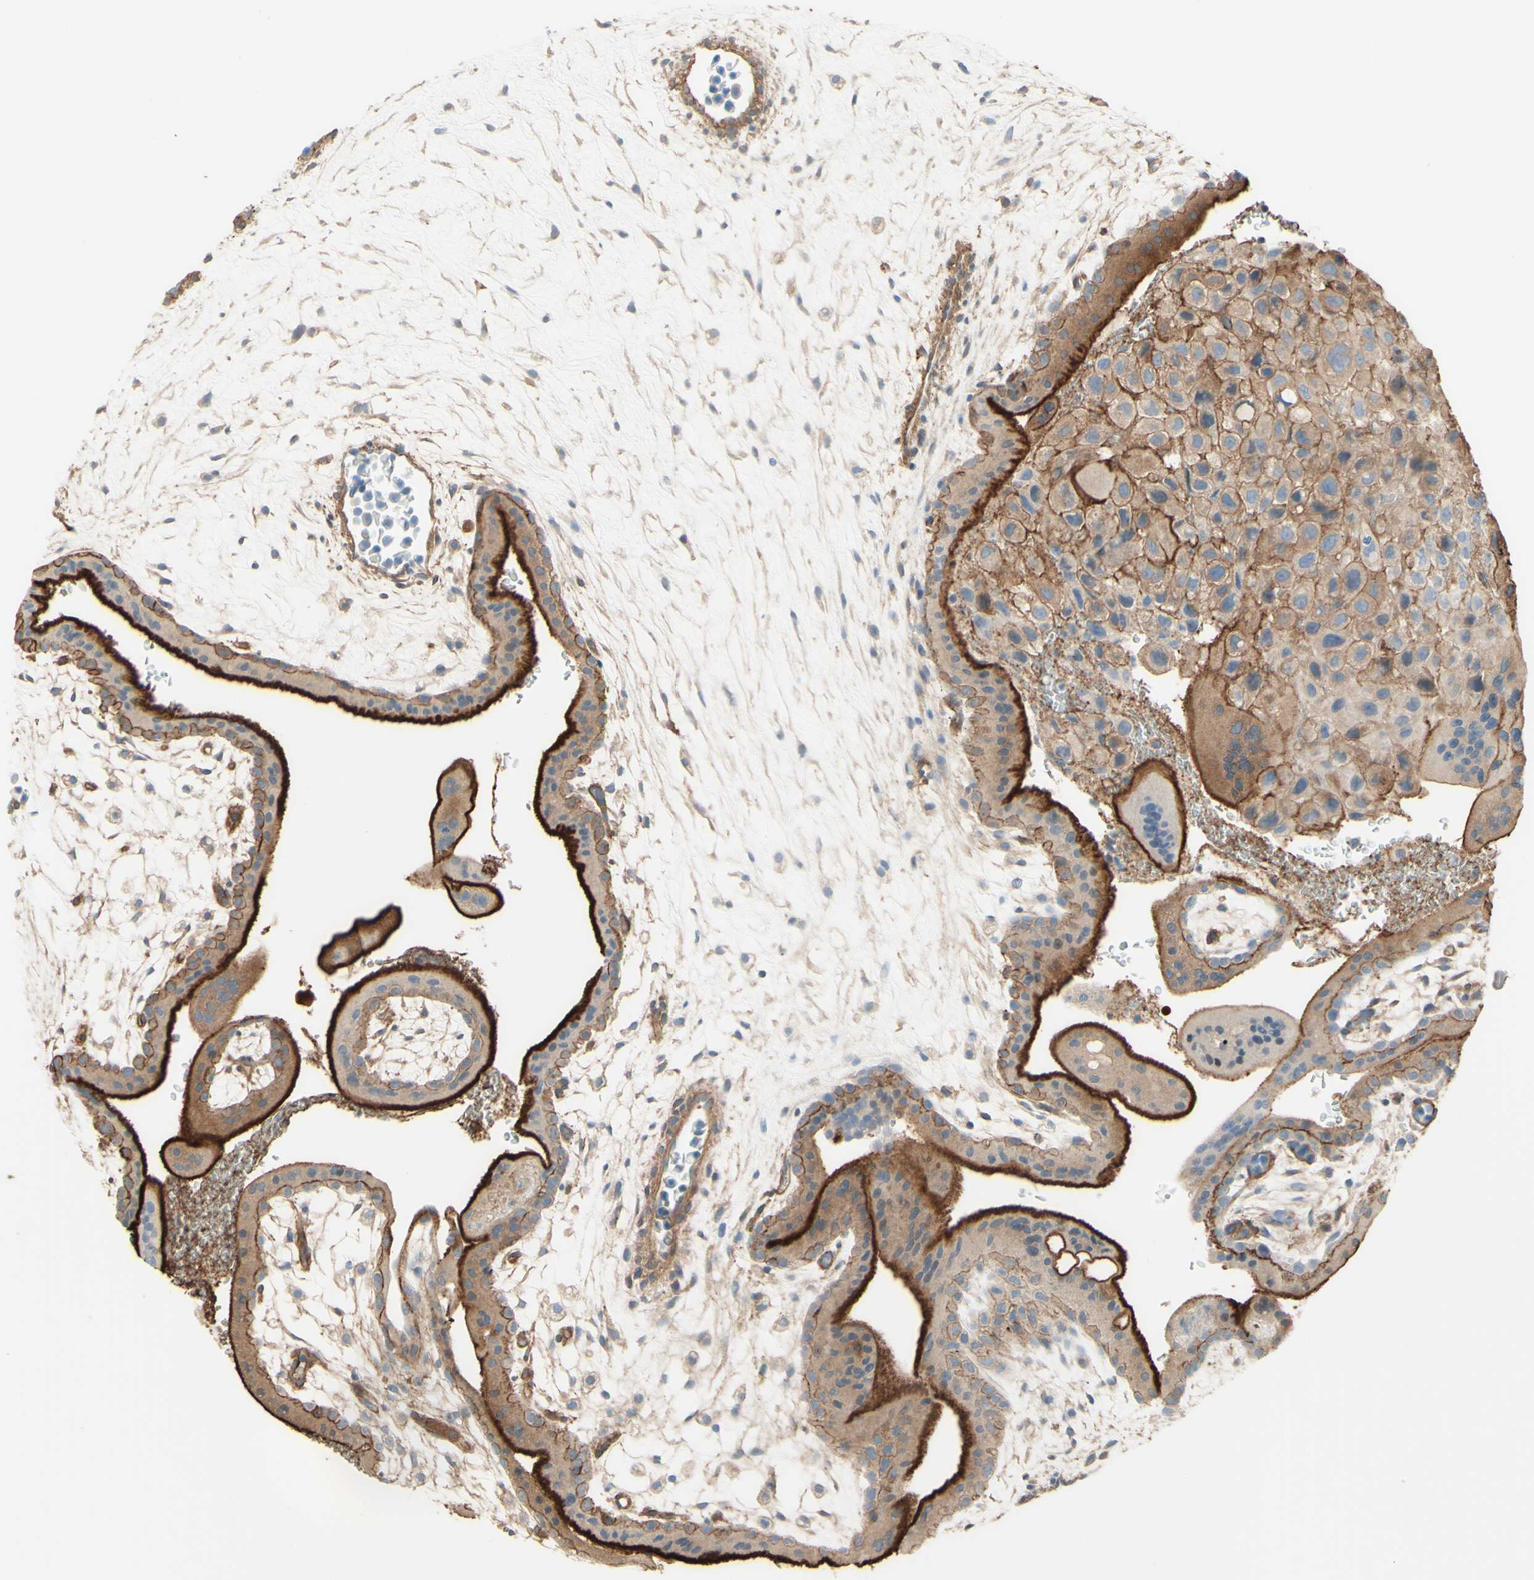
{"staining": {"intensity": "weak", "quantity": ">75%", "location": "cytoplasmic/membranous"}, "tissue": "placenta", "cell_type": "Decidual cells", "image_type": "normal", "snomed": [{"axis": "morphology", "description": "Normal tissue, NOS"}, {"axis": "topography", "description": "Placenta"}], "caption": "Protein staining of normal placenta exhibits weak cytoplasmic/membranous expression in approximately >75% of decidual cells. Using DAB (3,3'-diaminobenzidine) (brown) and hematoxylin (blue) stains, captured at high magnification using brightfield microscopy.", "gene": "MTM1", "patient": {"sex": "female", "age": 35}}